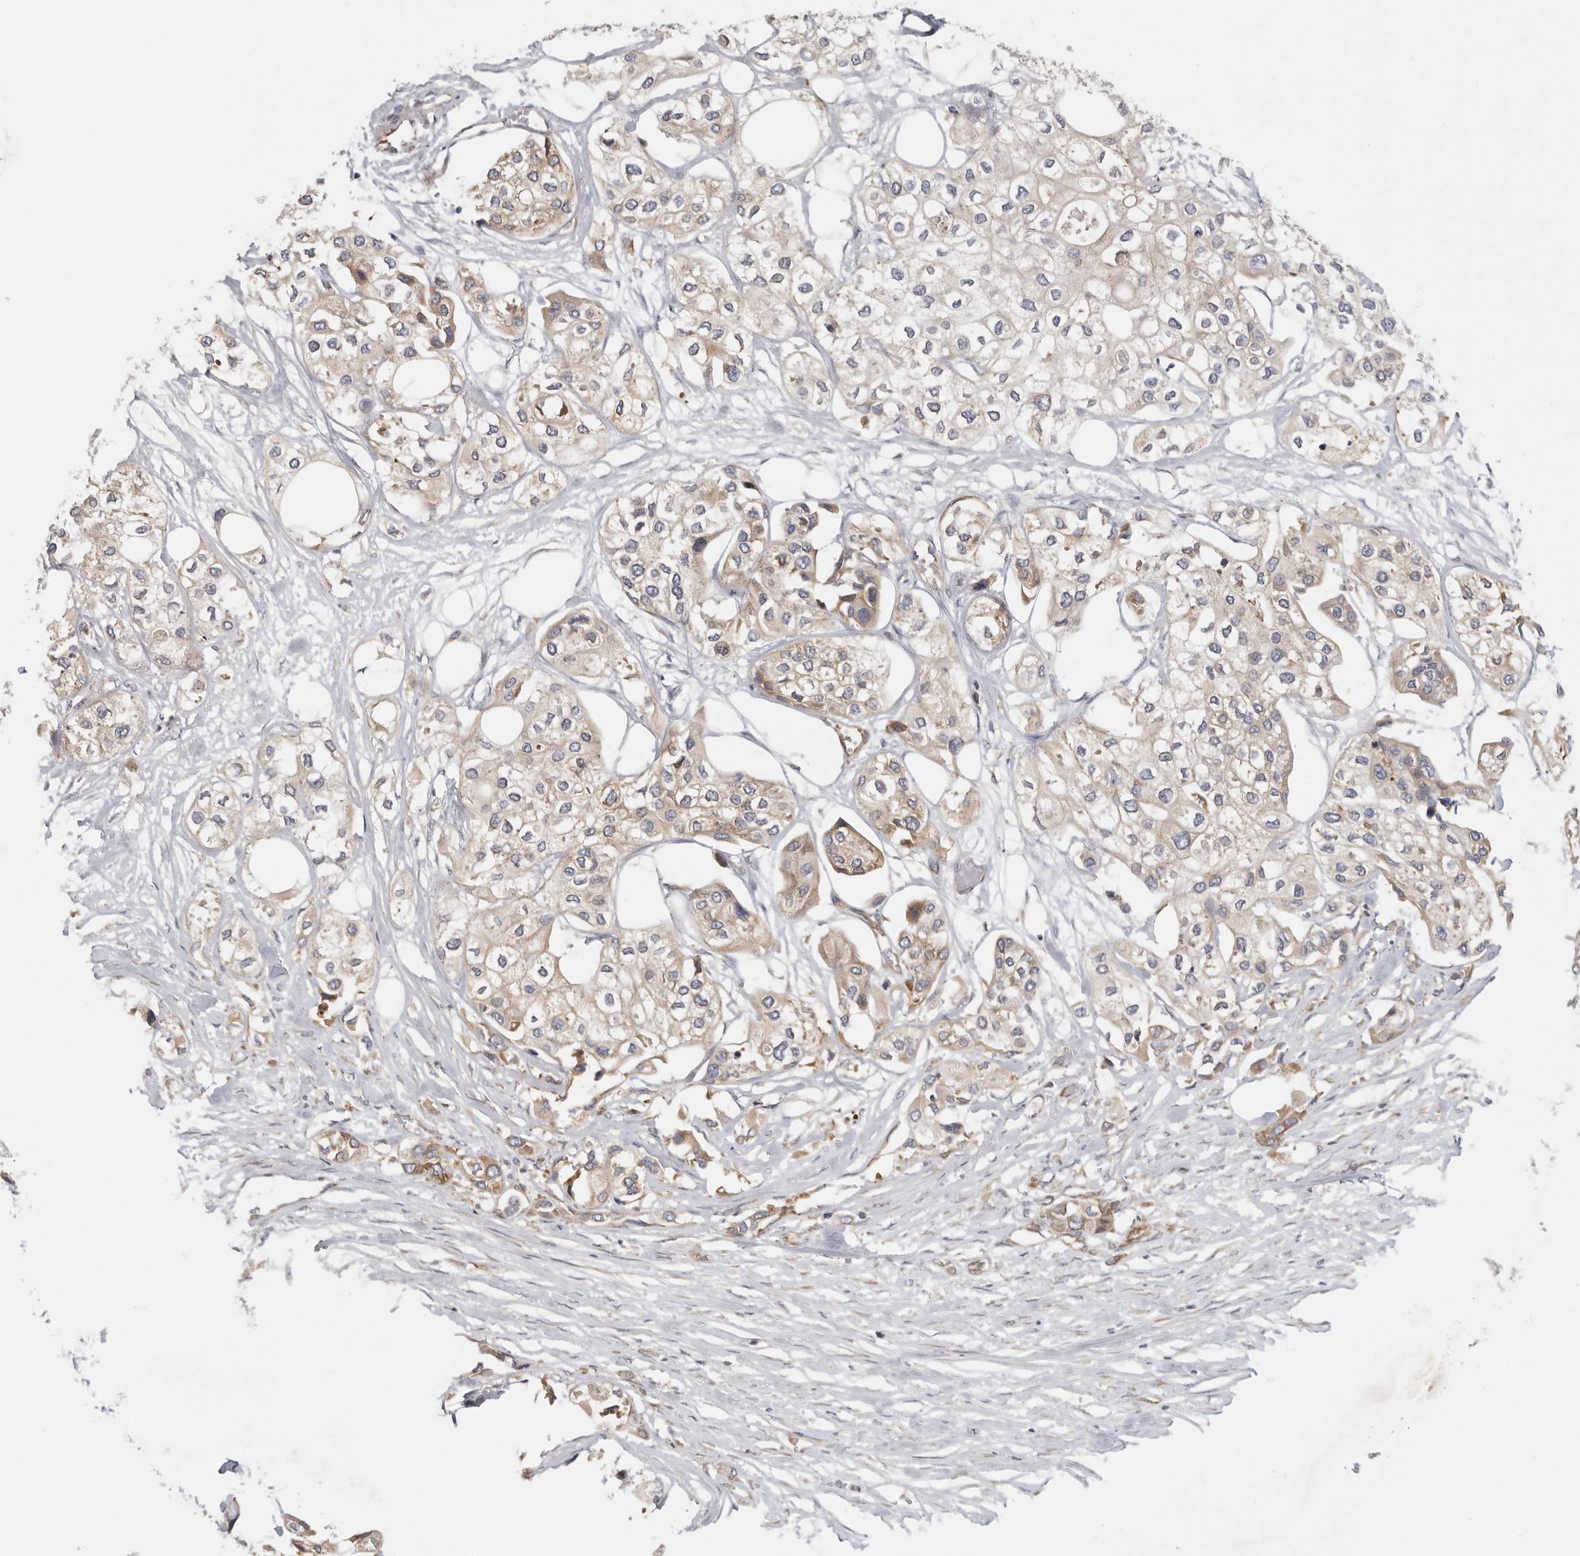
{"staining": {"intensity": "moderate", "quantity": "<25%", "location": "cytoplasmic/membranous"}, "tissue": "urothelial cancer", "cell_type": "Tumor cells", "image_type": "cancer", "snomed": [{"axis": "morphology", "description": "Urothelial carcinoma, High grade"}, {"axis": "topography", "description": "Urinary bladder"}], "caption": "Moderate cytoplasmic/membranous protein positivity is seen in about <25% of tumor cells in urothelial cancer.", "gene": "BCAP29", "patient": {"sex": "male", "age": 64}}